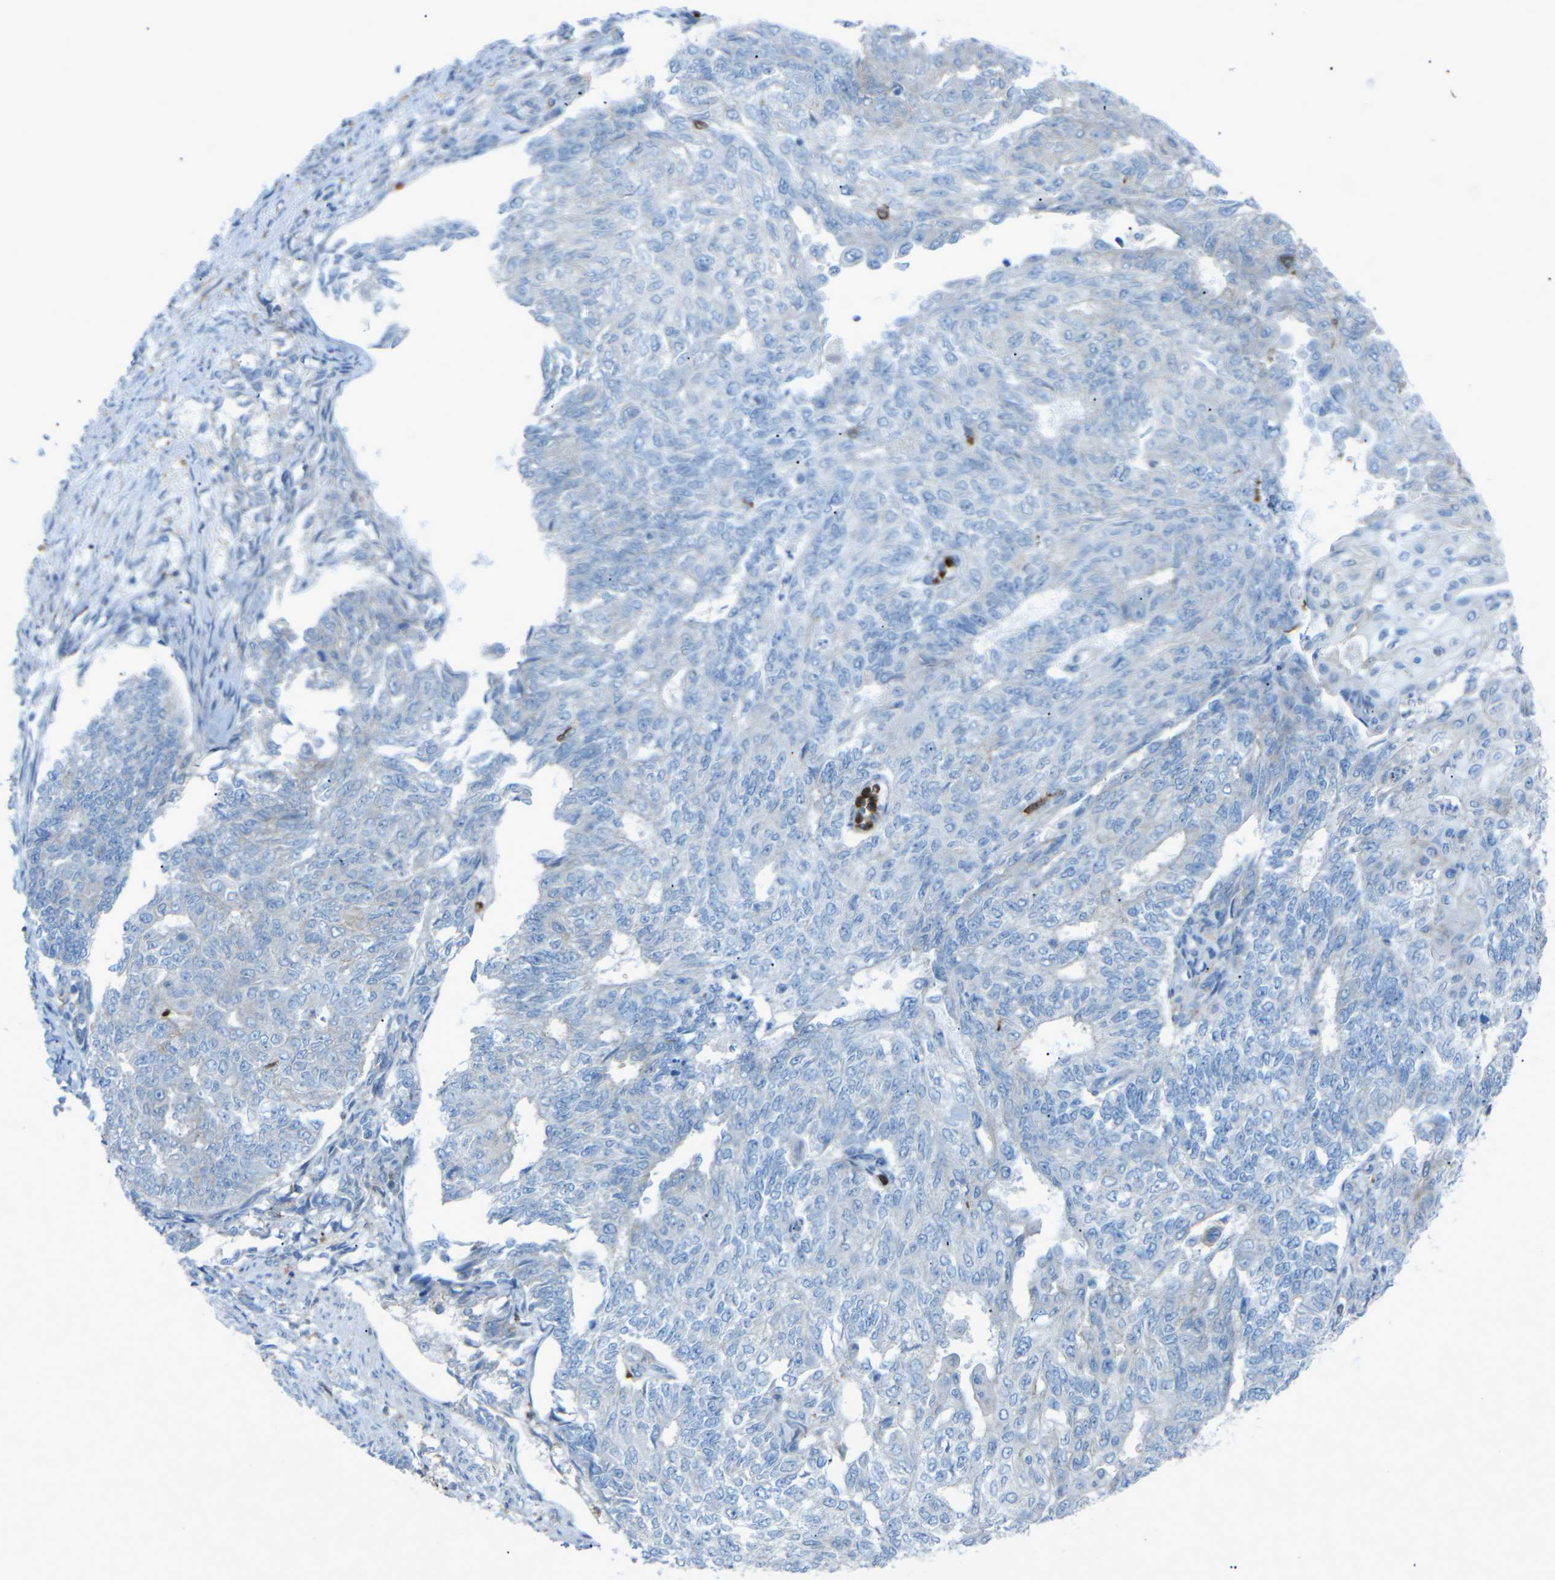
{"staining": {"intensity": "negative", "quantity": "none", "location": "none"}, "tissue": "endometrial cancer", "cell_type": "Tumor cells", "image_type": "cancer", "snomed": [{"axis": "morphology", "description": "Adenocarcinoma, NOS"}, {"axis": "topography", "description": "Endometrium"}], "caption": "Tumor cells are negative for protein expression in human endometrial cancer (adenocarcinoma). (Stains: DAB (3,3'-diaminobenzidine) immunohistochemistry with hematoxylin counter stain, Microscopy: brightfield microscopy at high magnification).", "gene": "STK11", "patient": {"sex": "female", "age": 32}}